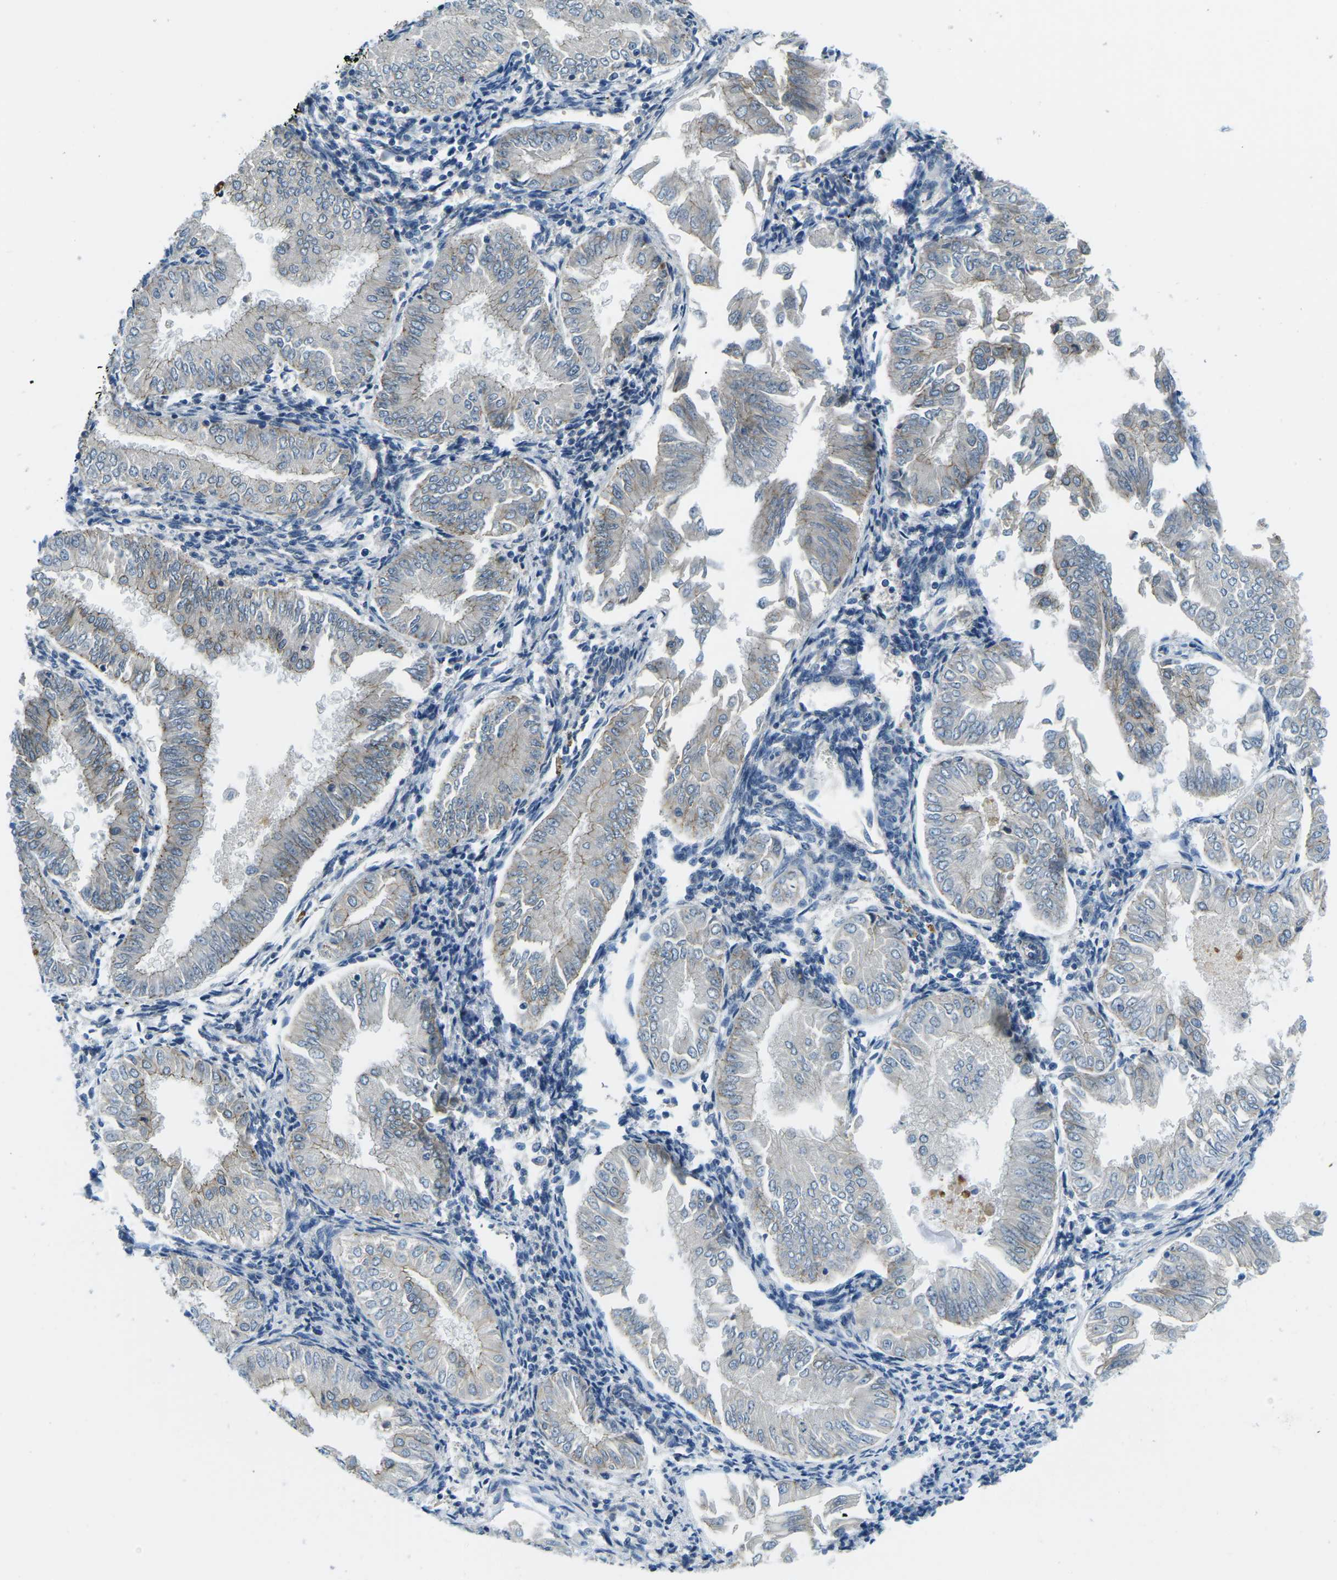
{"staining": {"intensity": "weak", "quantity": "25%-75%", "location": "cytoplasmic/membranous"}, "tissue": "endometrial cancer", "cell_type": "Tumor cells", "image_type": "cancer", "snomed": [{"axis": "morphology", "description": "Adenocarcinoma, NOS"}, {"axis": "topography", "description": "Endometrium"}], "caption": "A brown stain highlights weak cytoplasmic/membranous expression of a protein in endometrial cancer tumor cells. (DAB (3,3'-diaminobenzidine) IHC, brown staining for protein, blue staining for nuclei).", "gene": "CTNND1", "patient": {"sex": "female", "age": 53}}